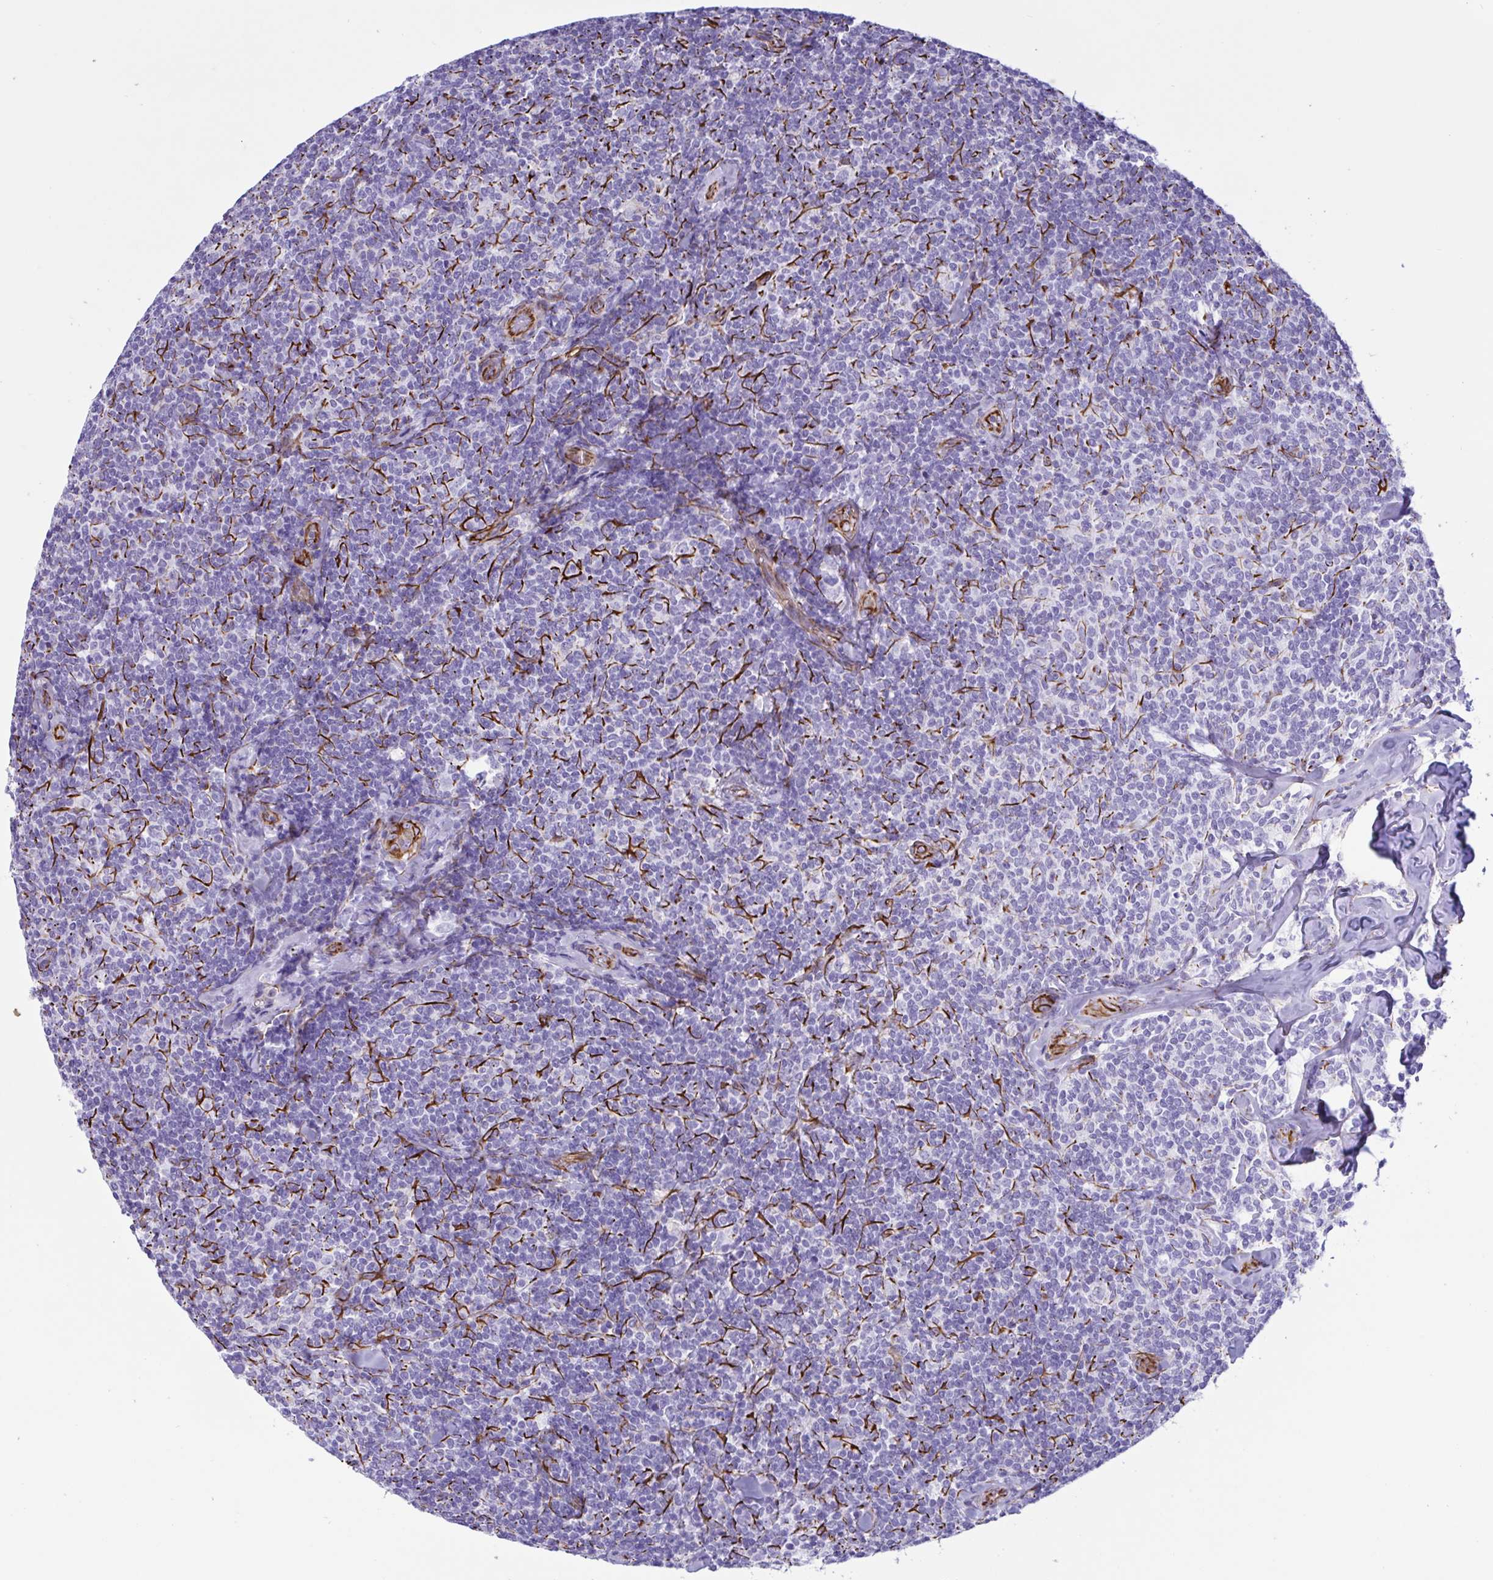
{"staining": {"intensity": "negative", "quantity": "none", "location": "none"}, "tissue": "lymphoma", "cell_type": "Tumor cells", "image_type": "cancer", "snomed": [{"axis": "morphology", "description": "Malignant lymphoma, non-Hodgkin's type, Low grade"}, {"axis": "topography", "description": "Lymph node"}], "caption": "Tumor cells are negative for brown protein staining in lymphoma.", "gene": "SMAD5", "patient": {"sex": "female", "age": 56}}